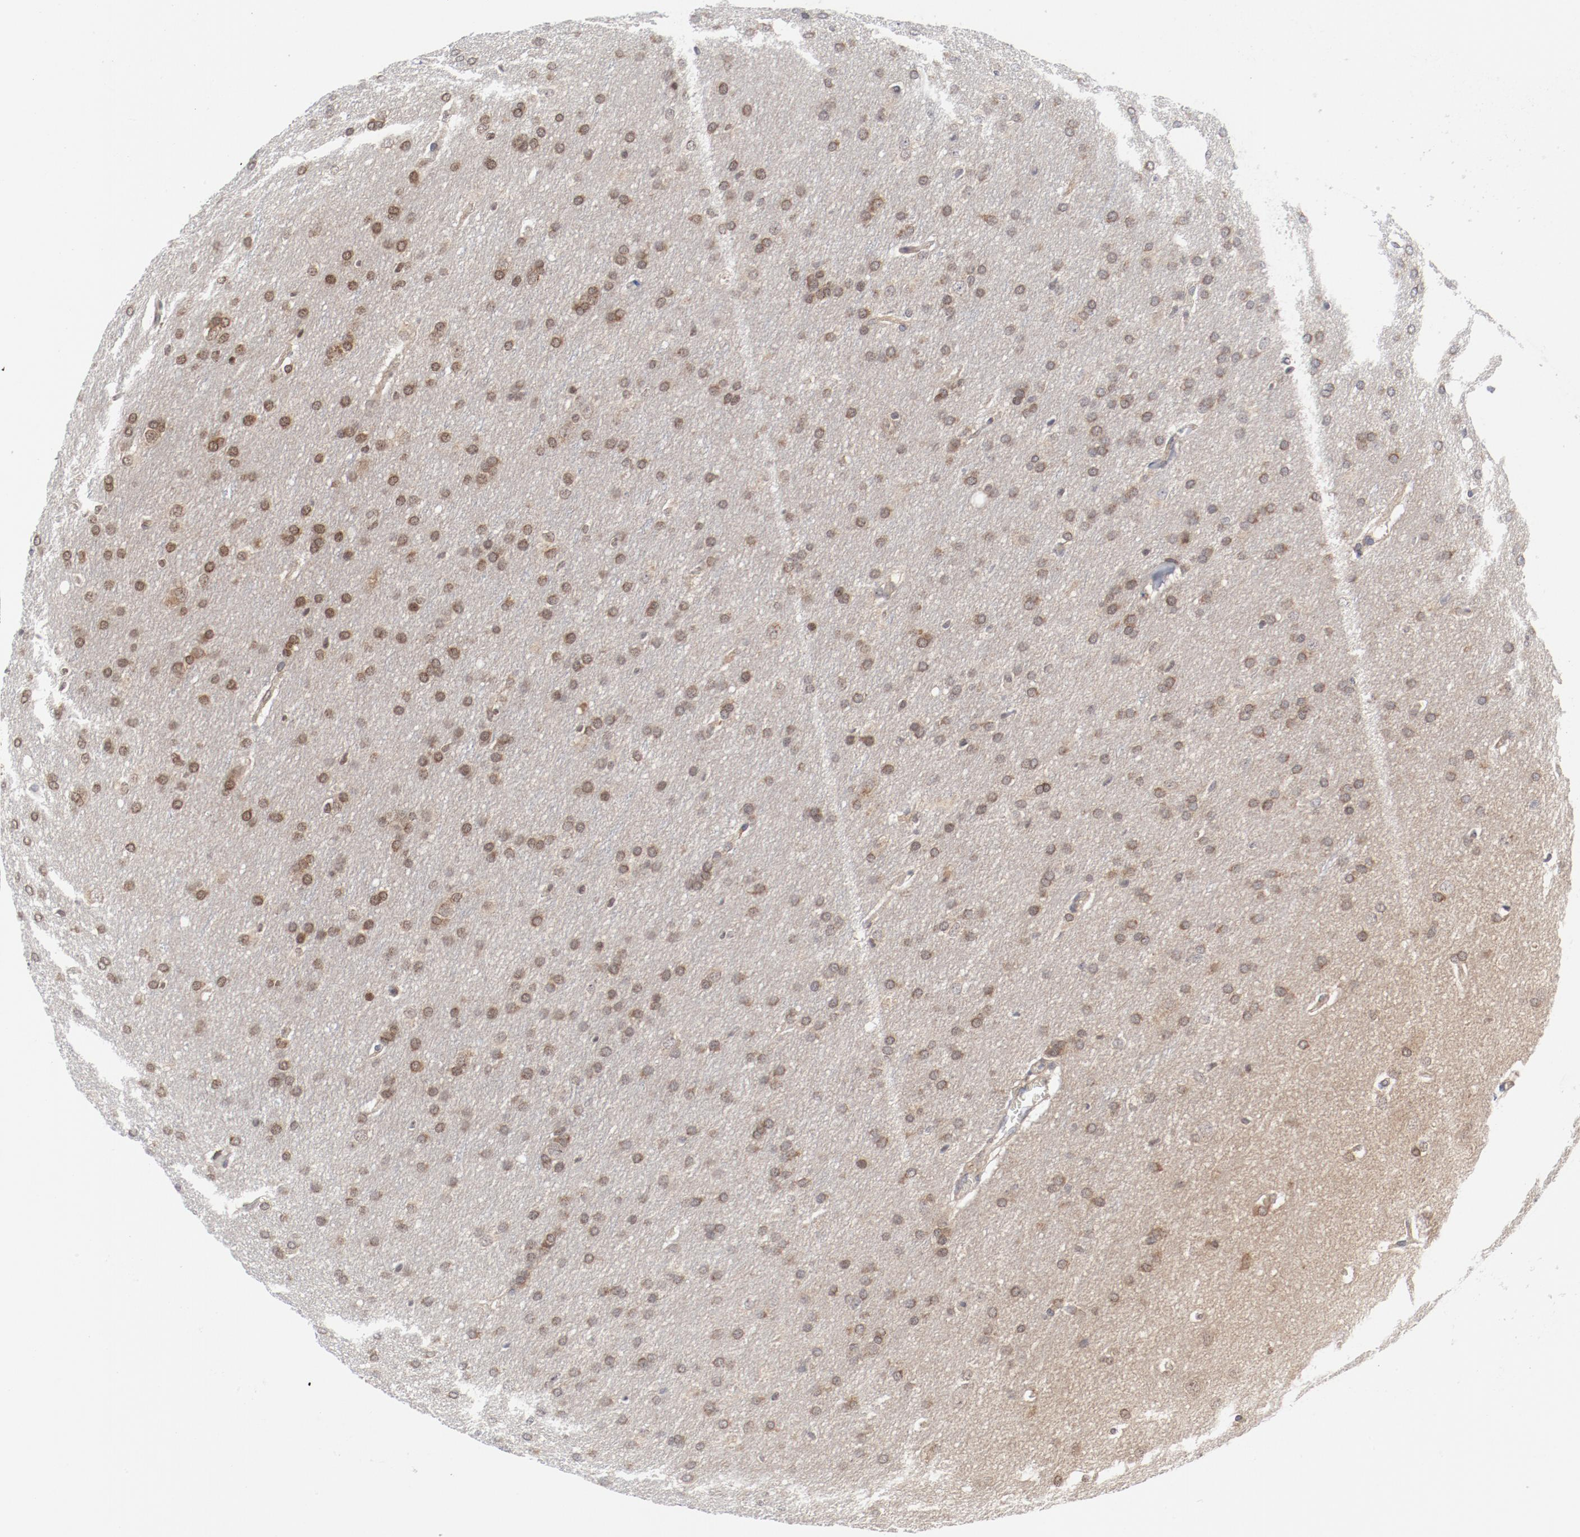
{"staining": {"intensity": "moderate", "quantity": ">75%", "location": "cytoplasmic/membranous,nuclear"}, "tissue": "glioma", "cell_type": "Tumor cells", "image_type": "cancer", "snomed": [{"axis": "morphology", "description": "Glioma, malignant, Low grade"}, {"axis": "topography", "description": "Brain"}], "caption": "This histopathology image reveals IHC staining of human glioma, with medium moderate cytoplasmic/membranous and nuclear expression in about >75% of tumor cells.", "gene": "BAD", "patient": {"sex": "female", "age": 32}}